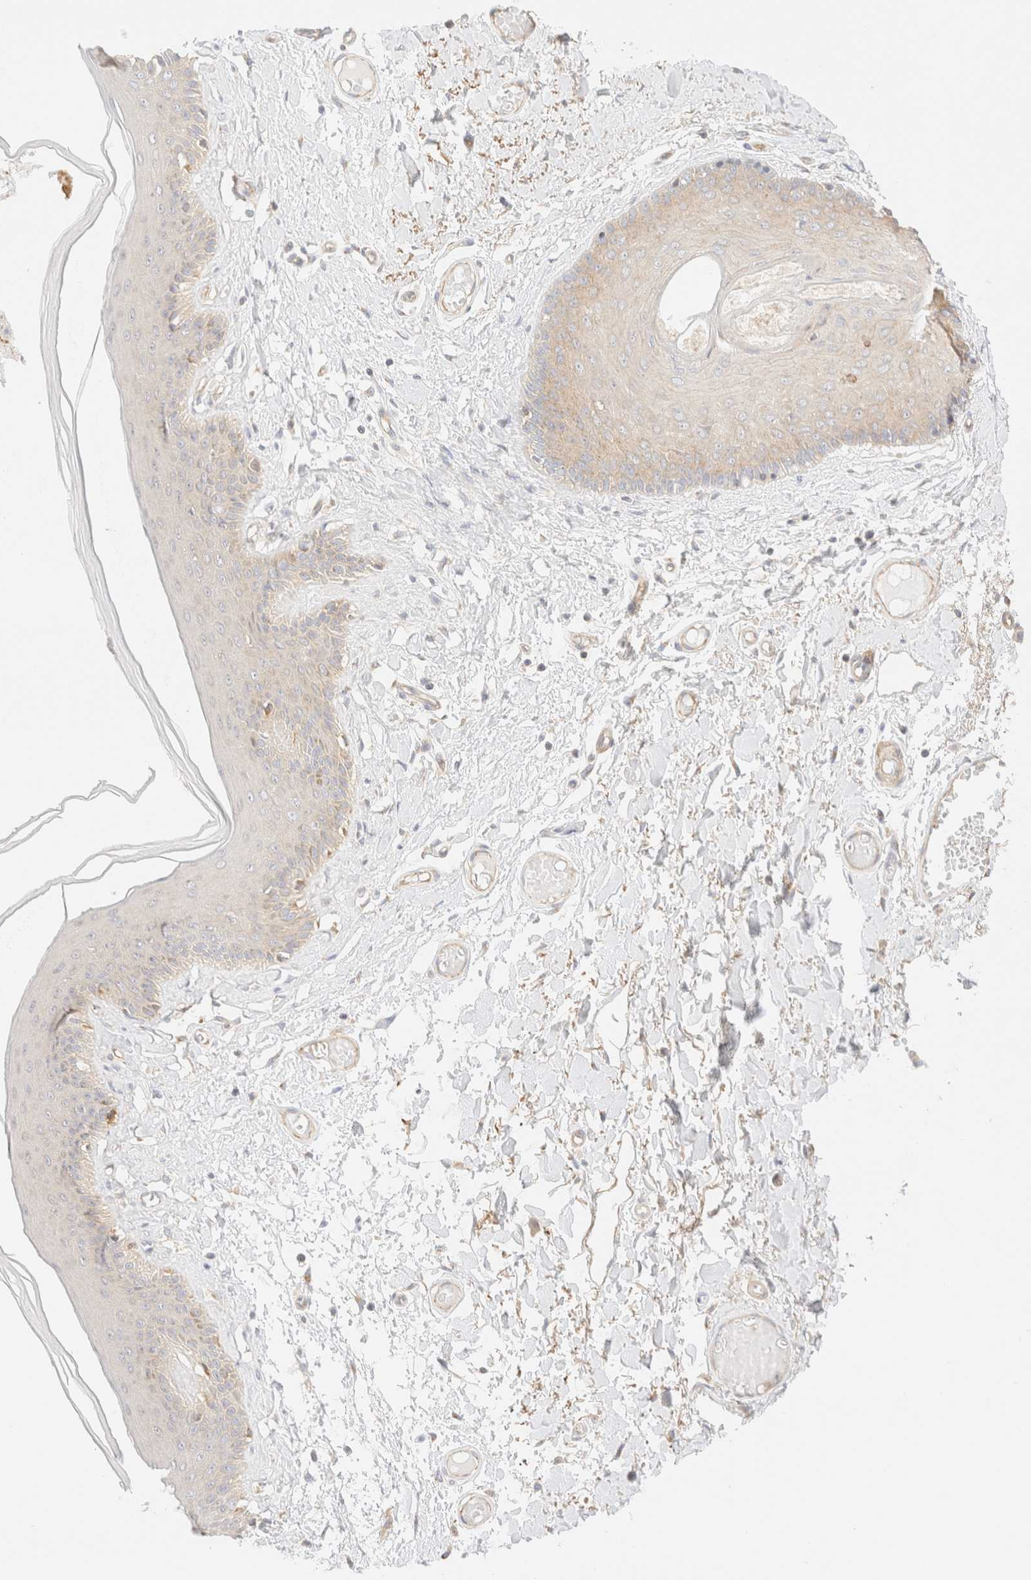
{"staining": {"intensity": "moderate", "quantity": "<25%", "location": "cytoplasmic/membranous"}, "tissue": "skin", "cell_type": "Epidermal cells", "image_type": "normal", "snomed": [{"axis": "morphology", "description": "Normal tissue, NOS"}, {"axis": "topography", "description": "Vulva"}], "caption": "High-power microscopy captured an IHC histopathology image of benign skin, revealing moderate cytoplasmic/membranous positivity in about <25% of epidermal cells. (Stains: DAB (3,3'-diaminobenzidine) in brown, nuclei in blue, Microscopy: brightfield microscopy at high magnification).", "gene": "MYO10", "patient": {"sex": "female", "age": 73}}